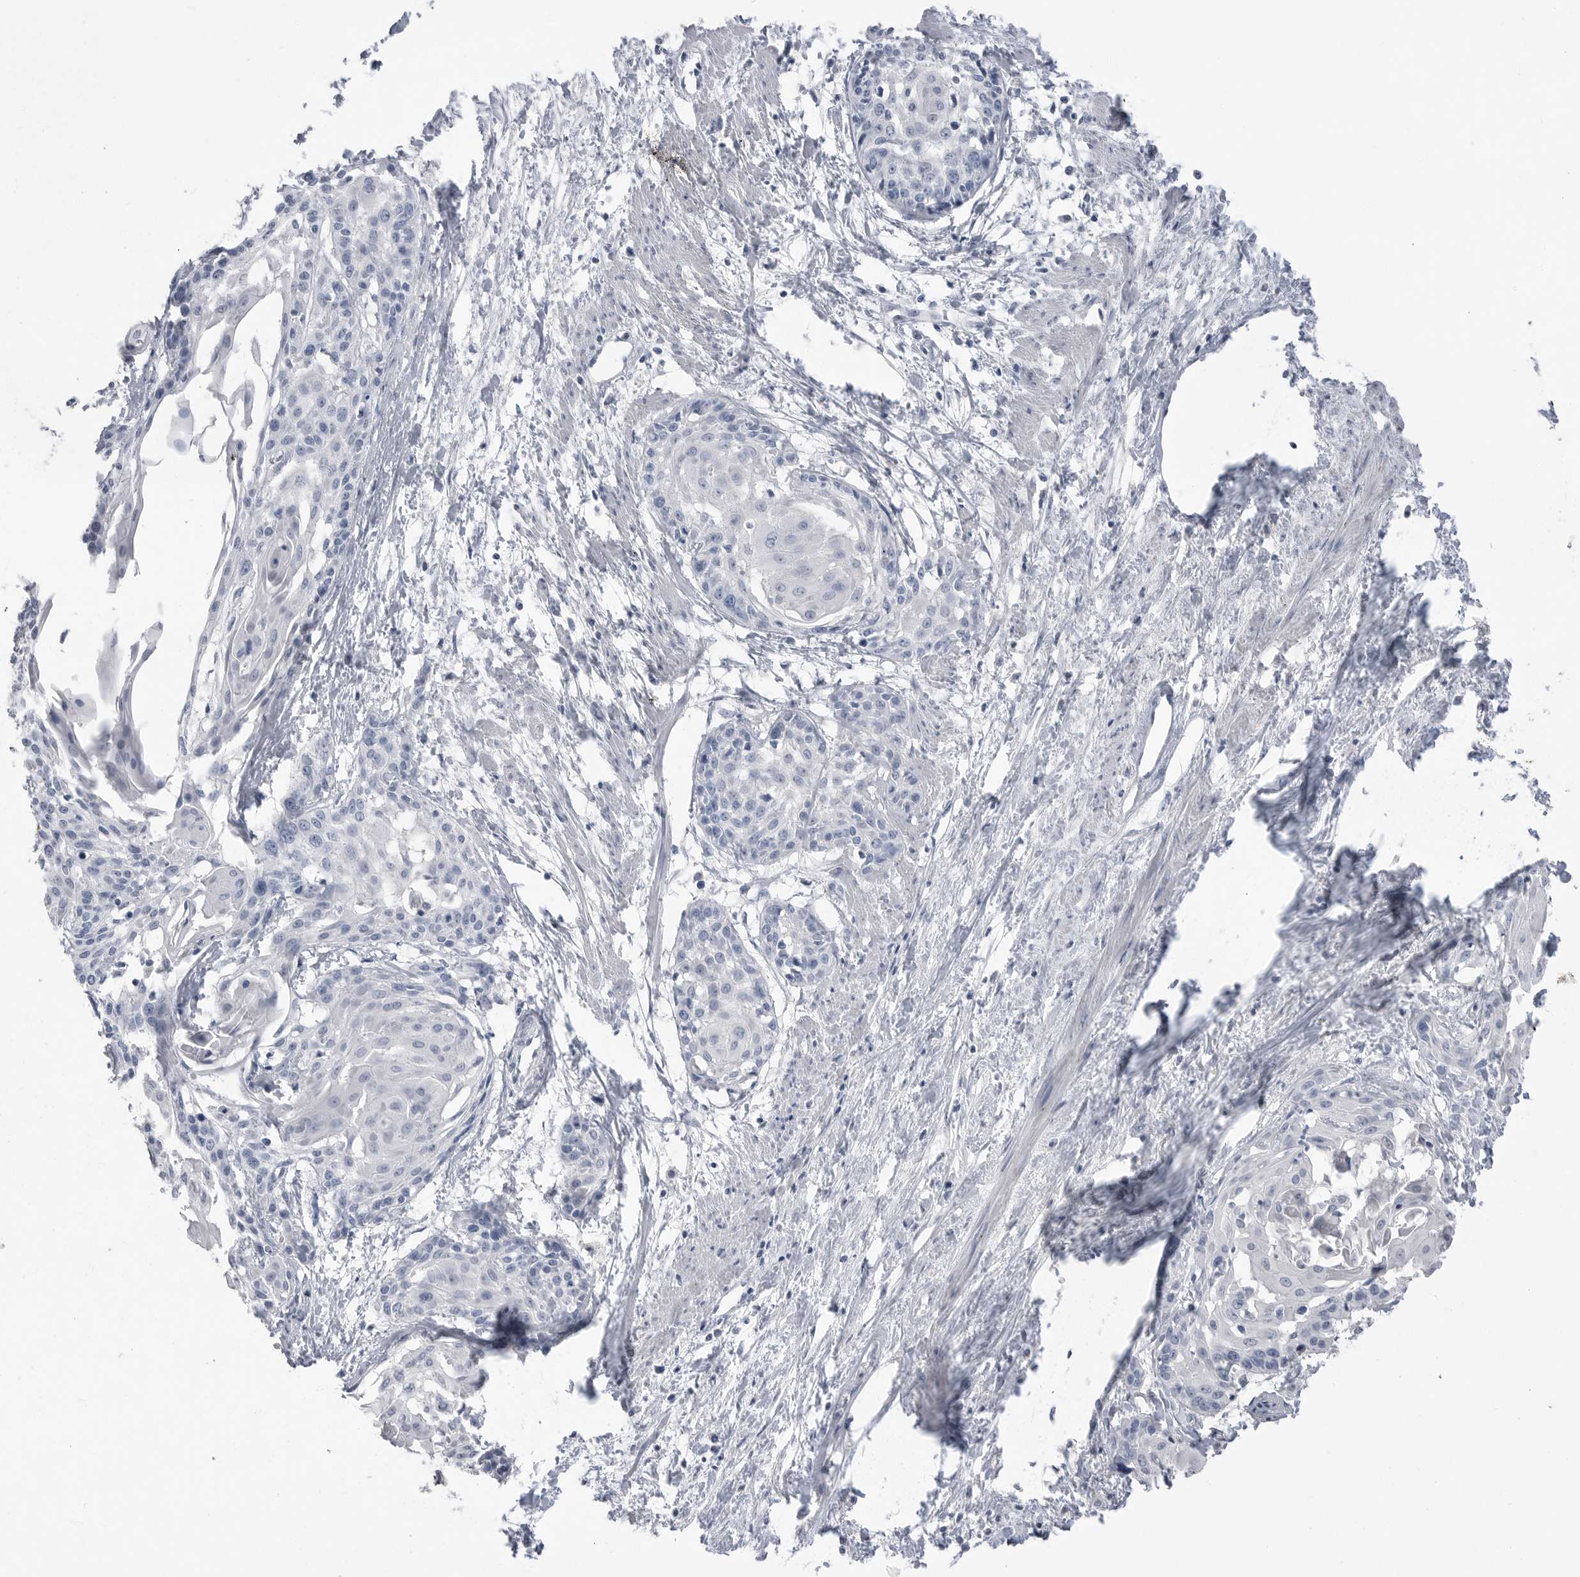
{"staining": {"intensity": "negative", "quantity": "none", "location": "none"}, "tissue": "cervical cancer", "cell_type": "Tumor cells", "image_type": "cancer", "snomed": [{"axis": "morphology", "description": "Squamous cell carcinoma, NOS"}, {"axis": "topography", "description": "Cervix"}], "caption": "Cervical cancer was stained to show a protein in brown. There is no significant staining in tumor cells.", "gene": "ABHD12", "patient": {"sex": "female", "age": 57}}